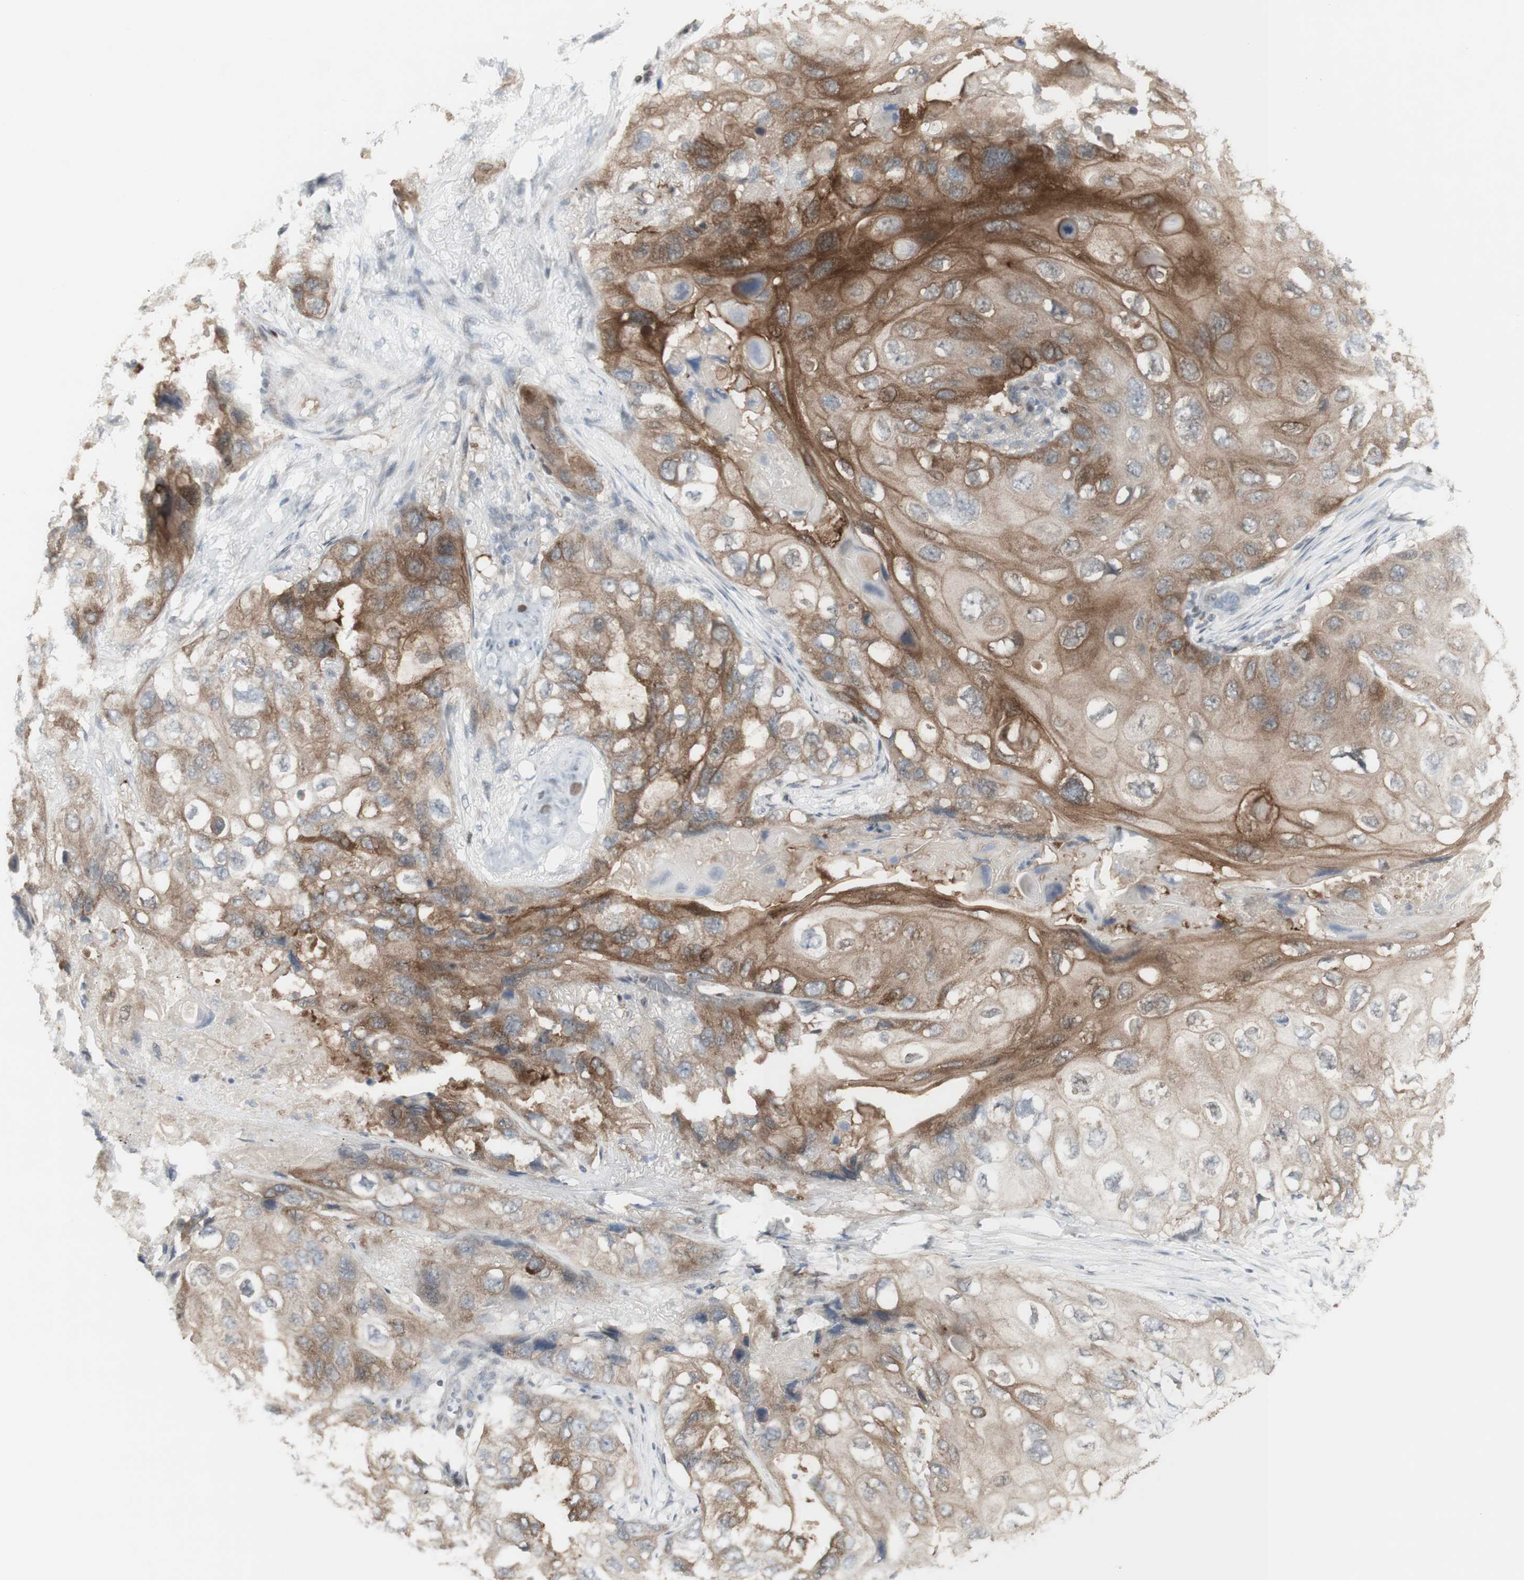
{"staining": {"intensity": "moderate", "quantity": ">75%", "location": "cytoplasmic/membranous"}, "tissue": "lung cancer", "cell_type": "Tumor cells", "image_type": "cancer", "snomed": [{"axis": "morphology", "description": "Squamous cell carcinoma, NOS"}, {"axis": "topography", "description": "Lung"}], "caption": "The immunohistochemical stain shows moderate cytoplasmic/membranous positivity in tumor cells of squamous cell carcinoma (lung) tissue. The protein of interest is stained brown, and the nuclei are stained in blue (DAB IHC with brightfield microscopy, high magnification).", "gene": "C1orf116", "patient": {"sex": "female", "age": 73}}